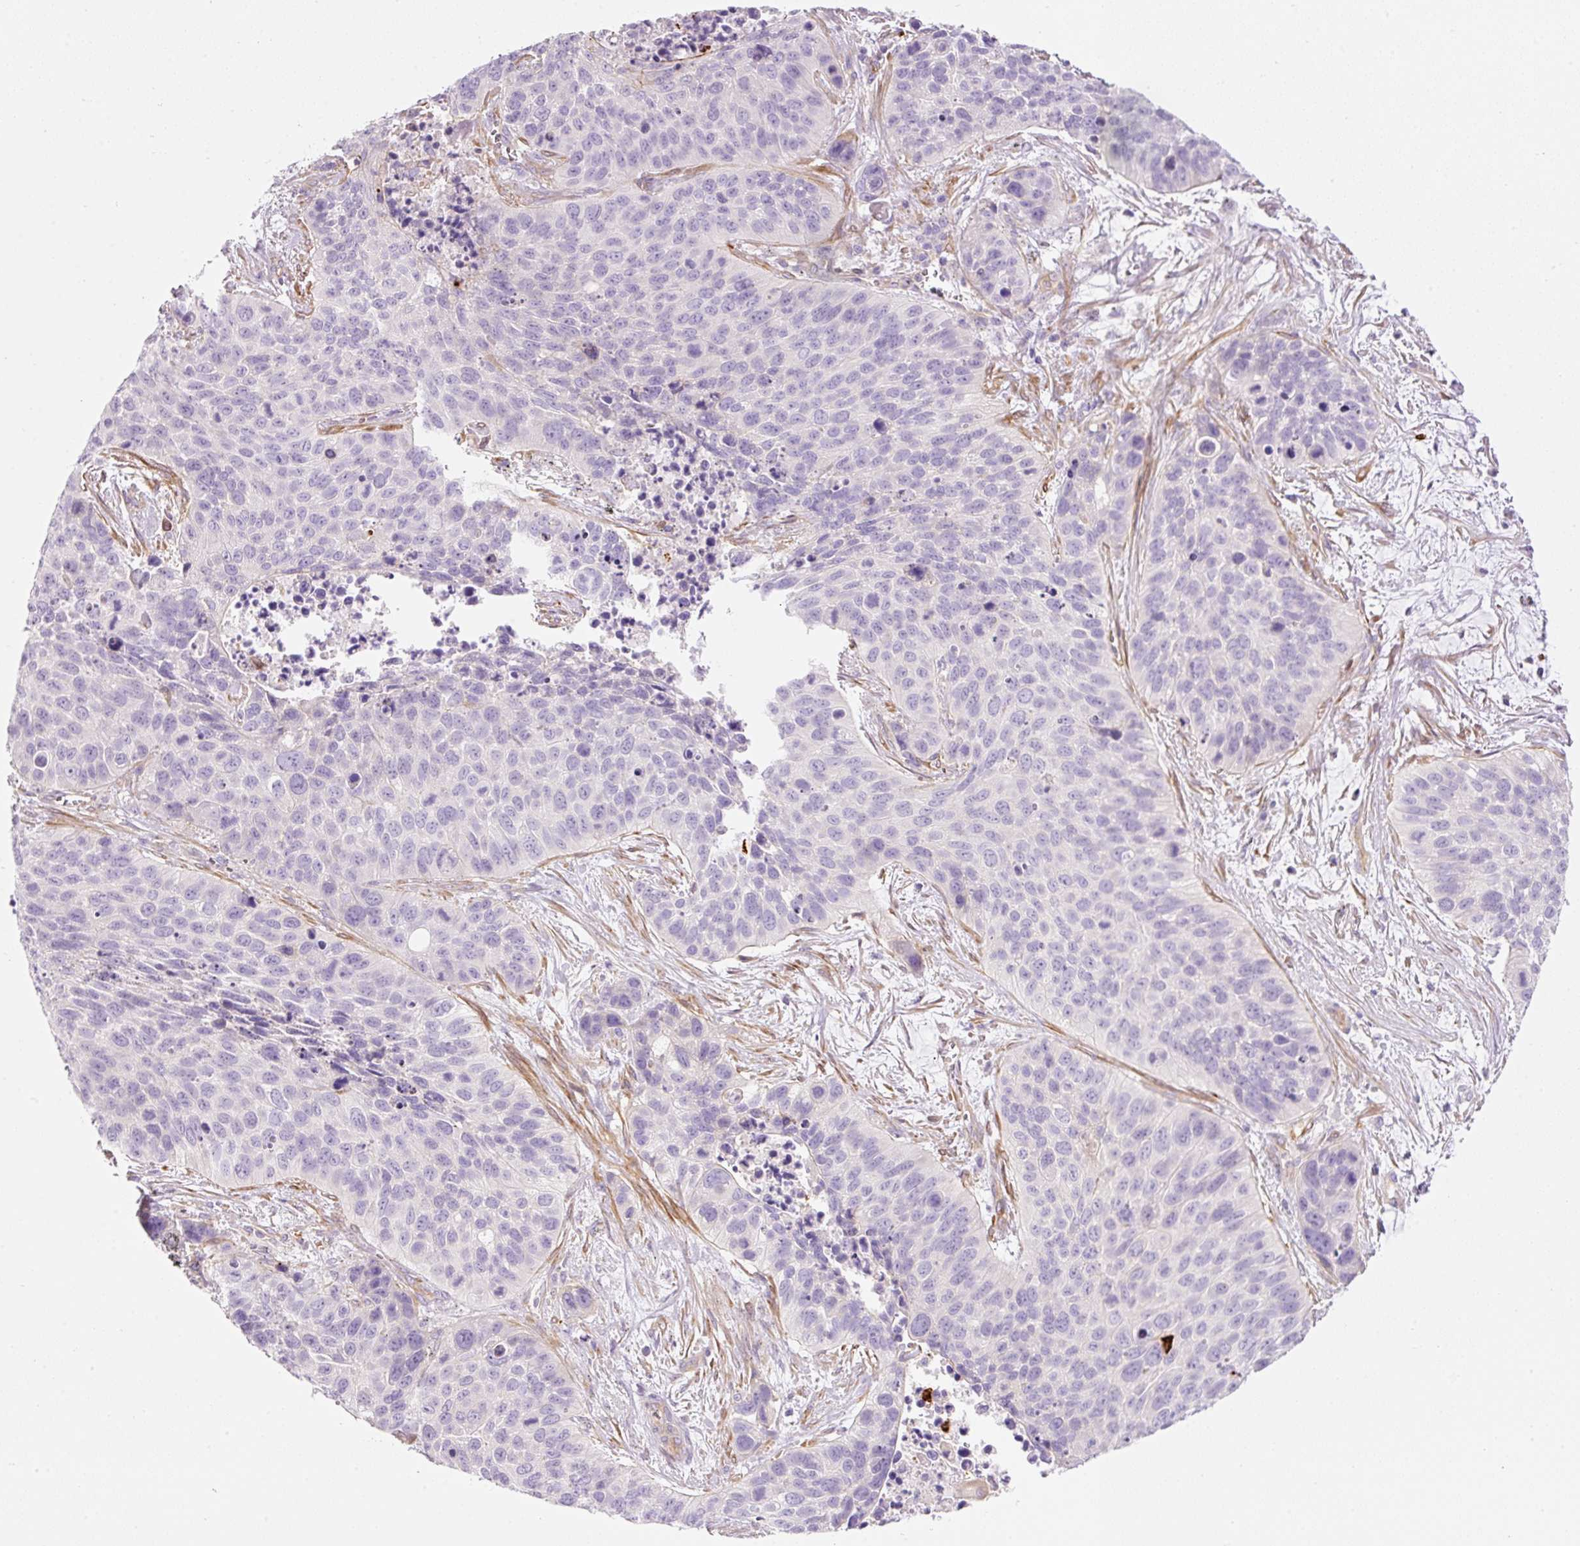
{"staining": {"intensity": "negative", "quantity": "none", "location": "none"}, "tissue": "lung cancer", "cell_type": "Tumor cells", "image_type": "cancer", "snomed": [{"axis": "morphology", "description": "Squamous cell carcinoma, NOS"}, {"axis": "topography", "description": "Lung"}], "caption": "The IHC photomicrograph has no significant expression in tumor cells of lung cancer (squamous cell carcinoma) tissue.", "gene": "MAP3K3", "patient": {"sex": "male", "age": 62}}